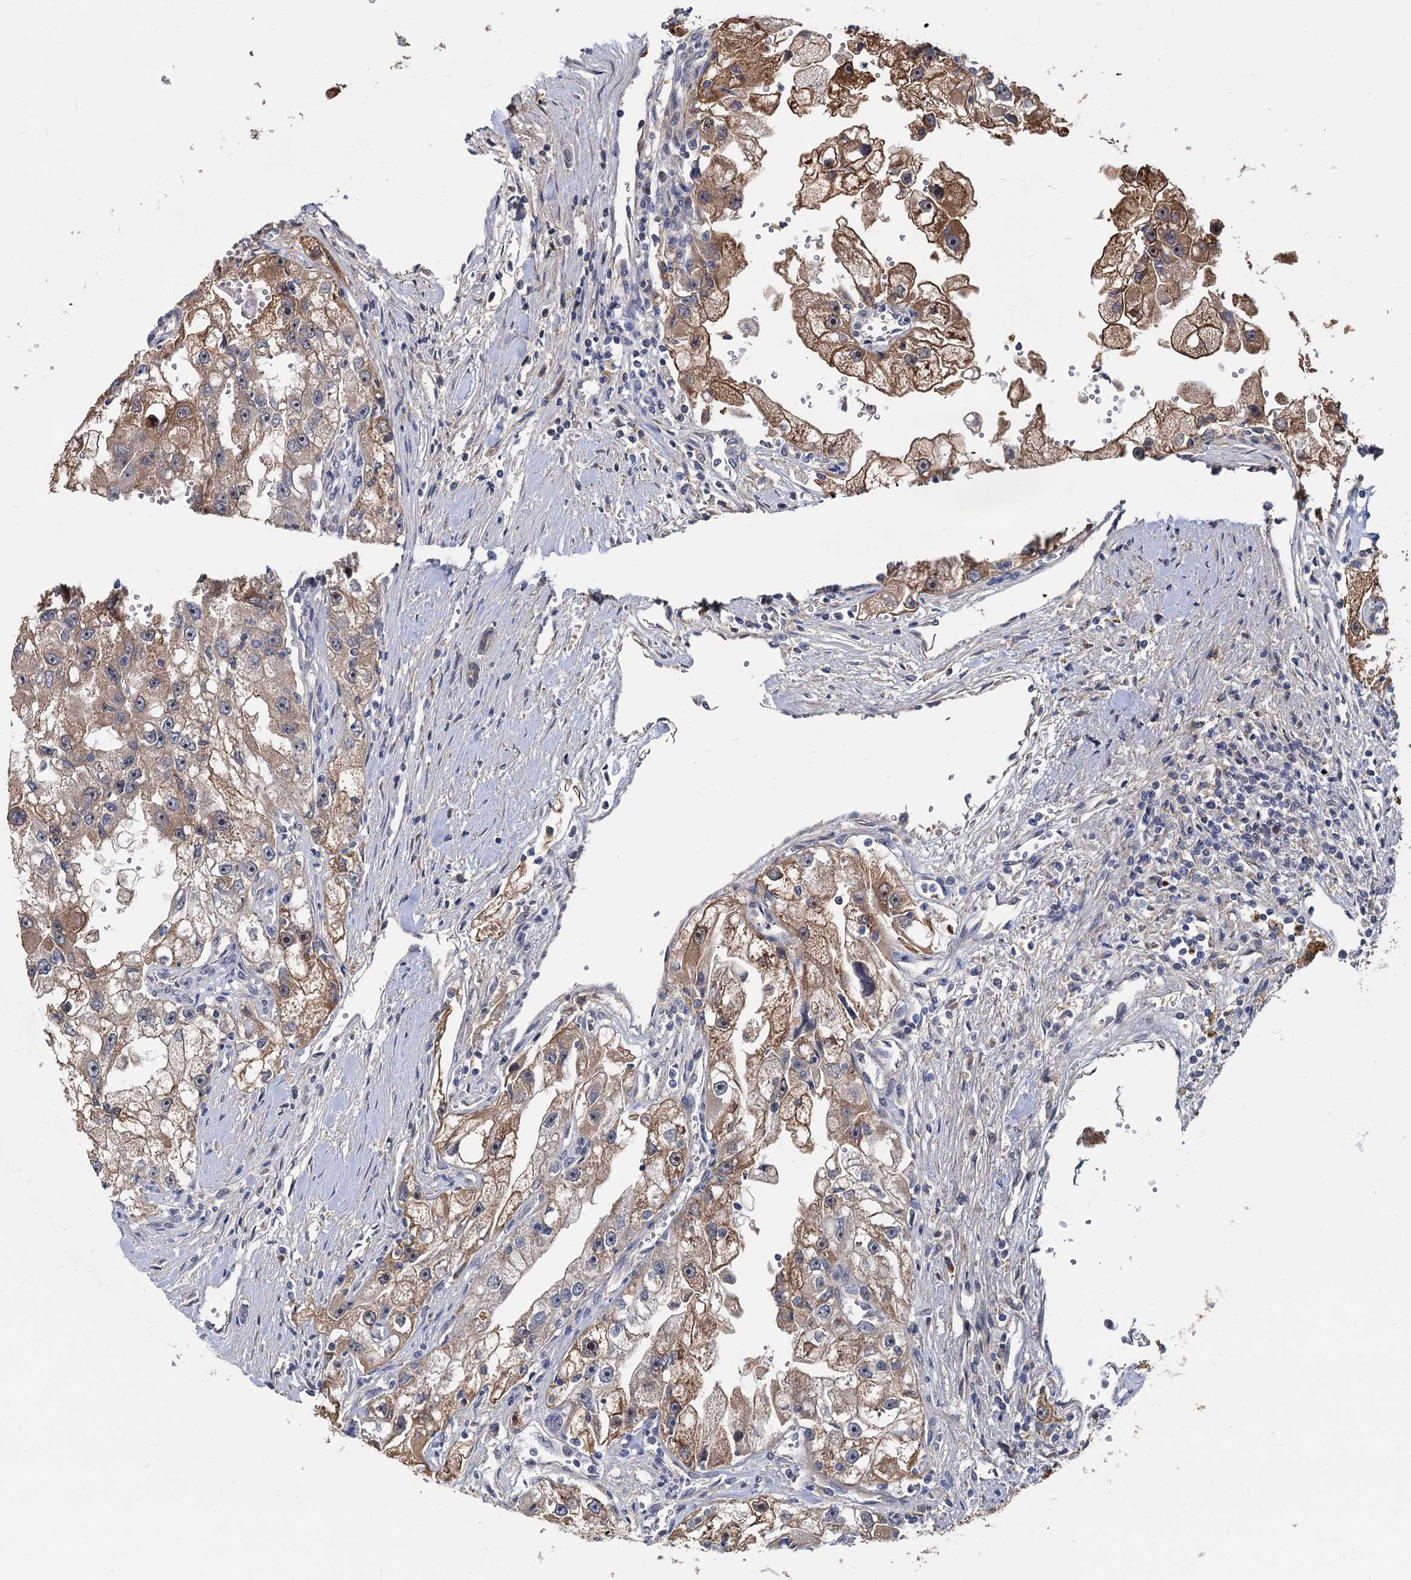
{"staining": {"intensity": "moderate", "quantity": "25%-75%", "location": "cytoplasmic/membranous"}, "tissue": "renal cancer", "cell_type": "Tumor cells", "image_type": "cancer", "snomed": [{"axis": "morphology", "description": "Adenocarcinoma, NOS"}, {"axis": "topography", "description": "Kidney"}], "caption": "There is medium levels of moderate cytoplasmic/membranous positivity in tumor cells of adenocarcinoma (renal), as demonstrated by immunohistochemical staining (brown color).", "gene": "SNX15", "patient": {"sex": "male", "age": 63}}